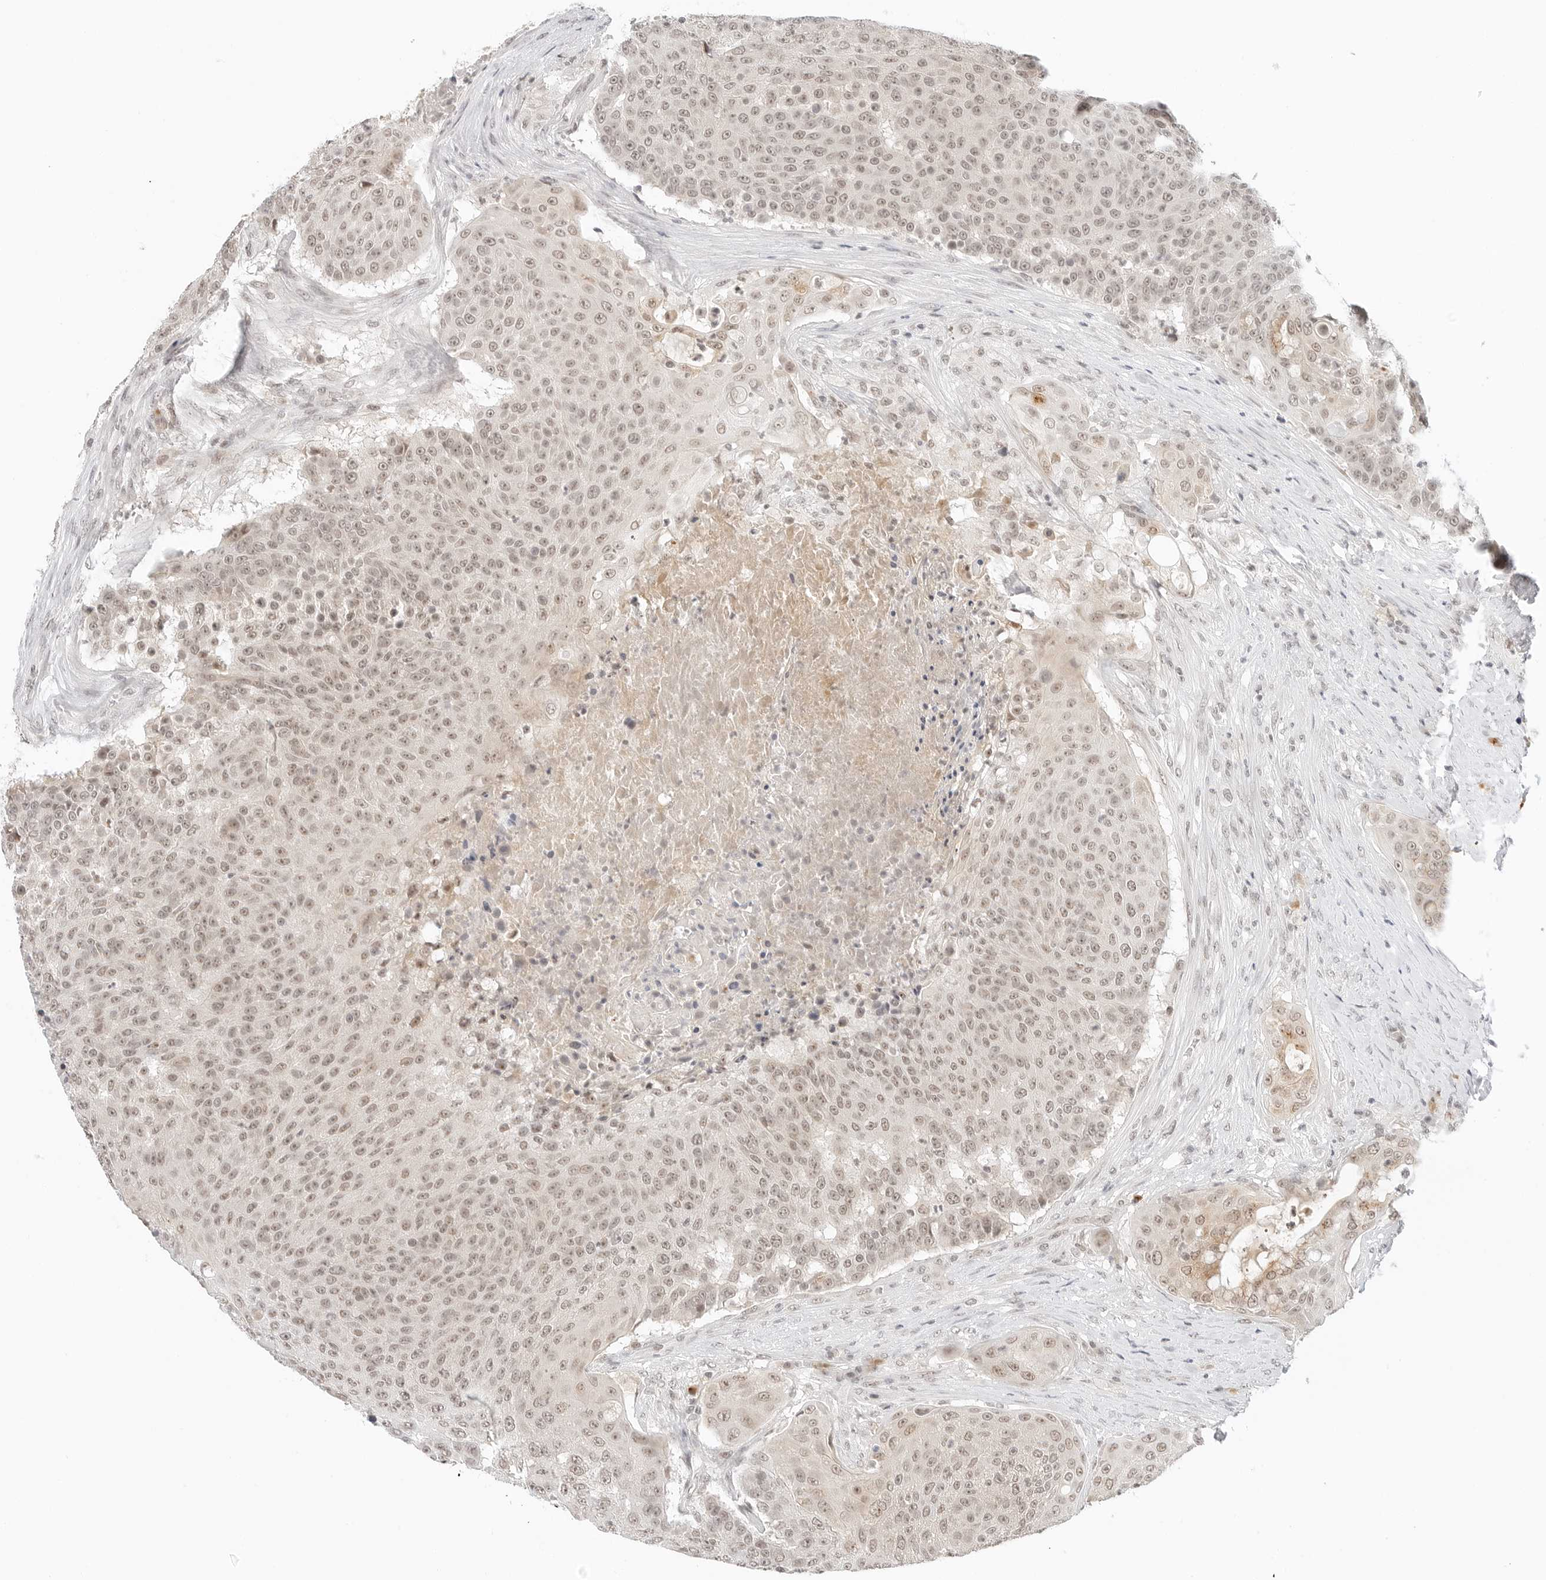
{"staining": {"intensity": "weak", "quantity": "25%-75%", "location": "nuclear"}, "tissue": "urothelial cancer", "cell_type": "Tumor cells", "image_type": "cancer", "snomed": [{"axis": "morphology", "description": "Urothelial carcinoma, High grade"}, {"axis": "topography", "description": "Urinary bladder"}], "caption": "Urothelial cancer stained for a protein exhibits weak nuclear positivity in tumor cells.", "gene": "NEO1", "patient": {"sex": "female", "age": 63}}